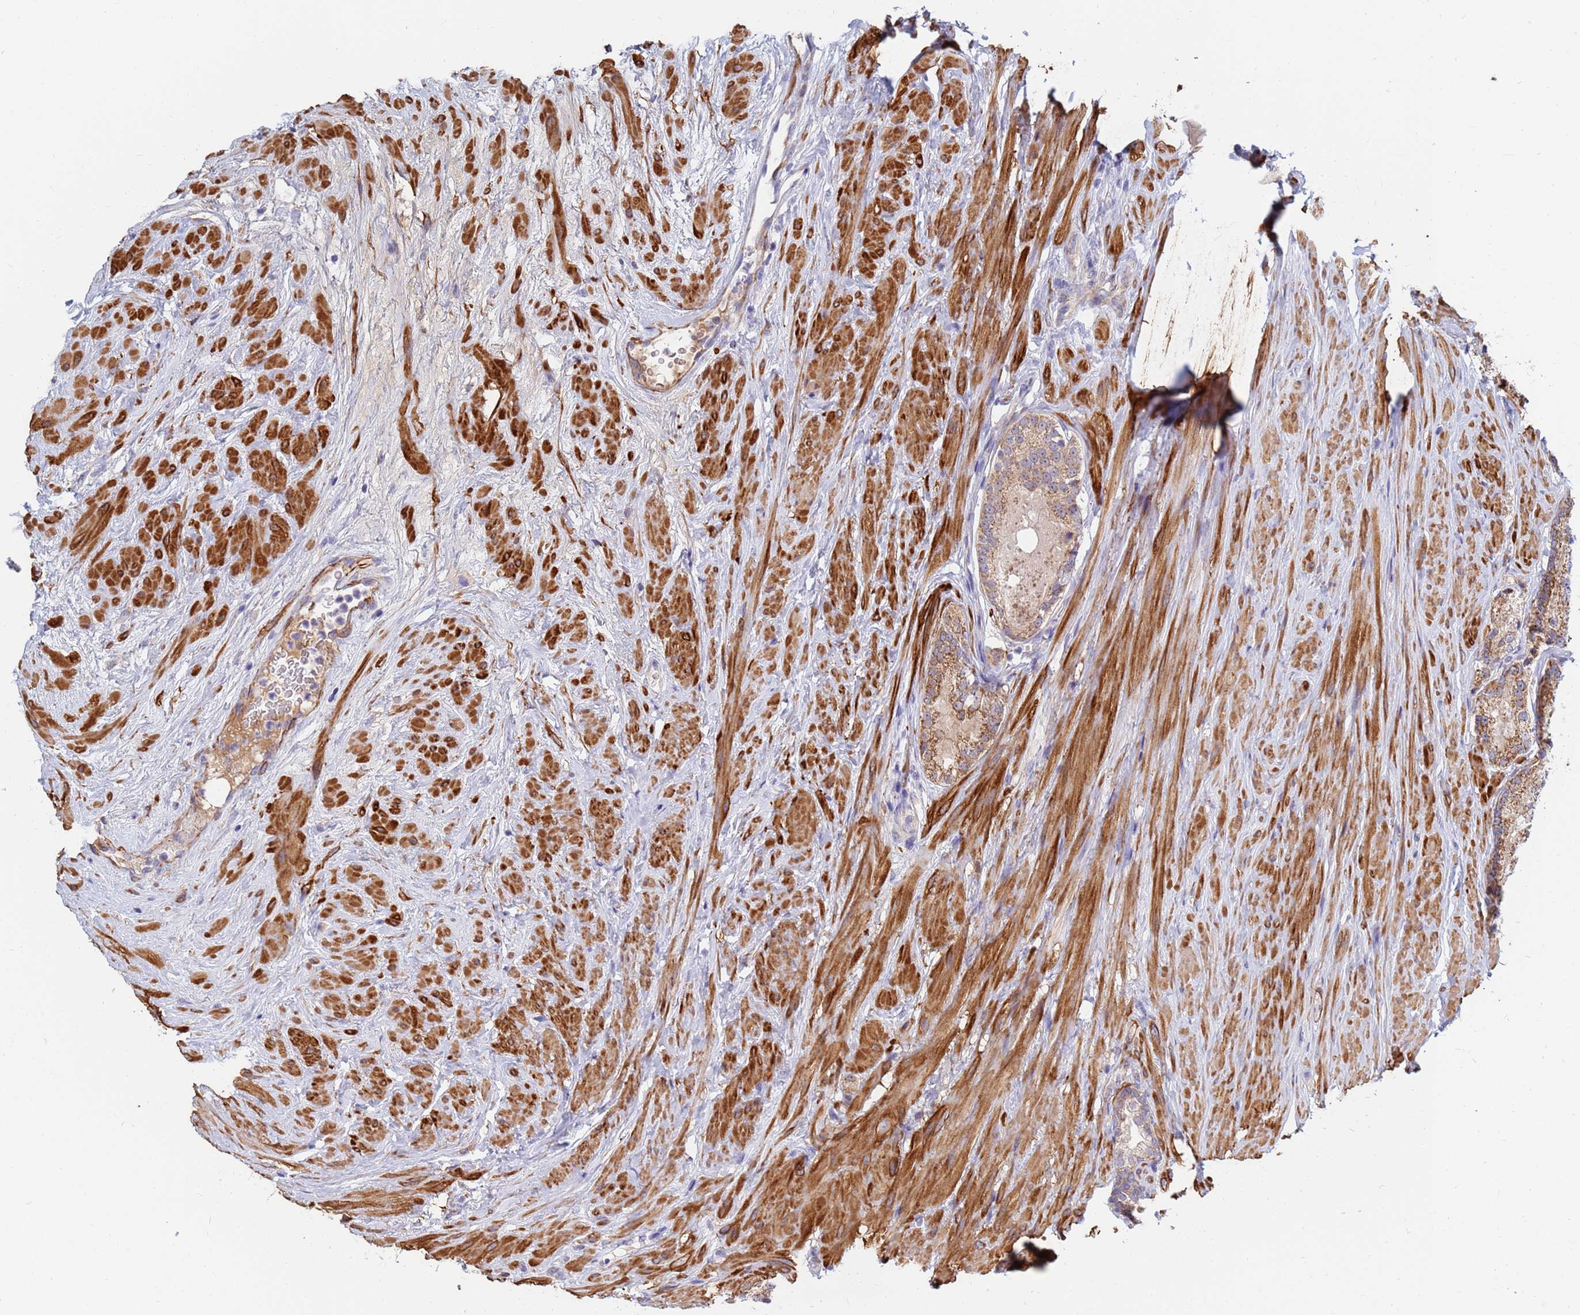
{"staining": {"intensity": "moderate", "quantity": ">75%", "location": "cytoplasmic/membranous"}, "tissue": "prostate cancer", "cell_type": "Tumor cells", "image_type": "cancer", "snomed": [{"axis": "morphology", "description": "Adenocarcinoma, Low grade"}, {"axis": "topography", "description": "Prostate"}], "caption": "Moderate cytoplasmic/membranous protein positivity is appreciated in approximately >75% of tumor cells in prostate low-grade adenocarcinoma.", "gene": "SDR39U1", "patient": {"sex": "male", "age": 68}}